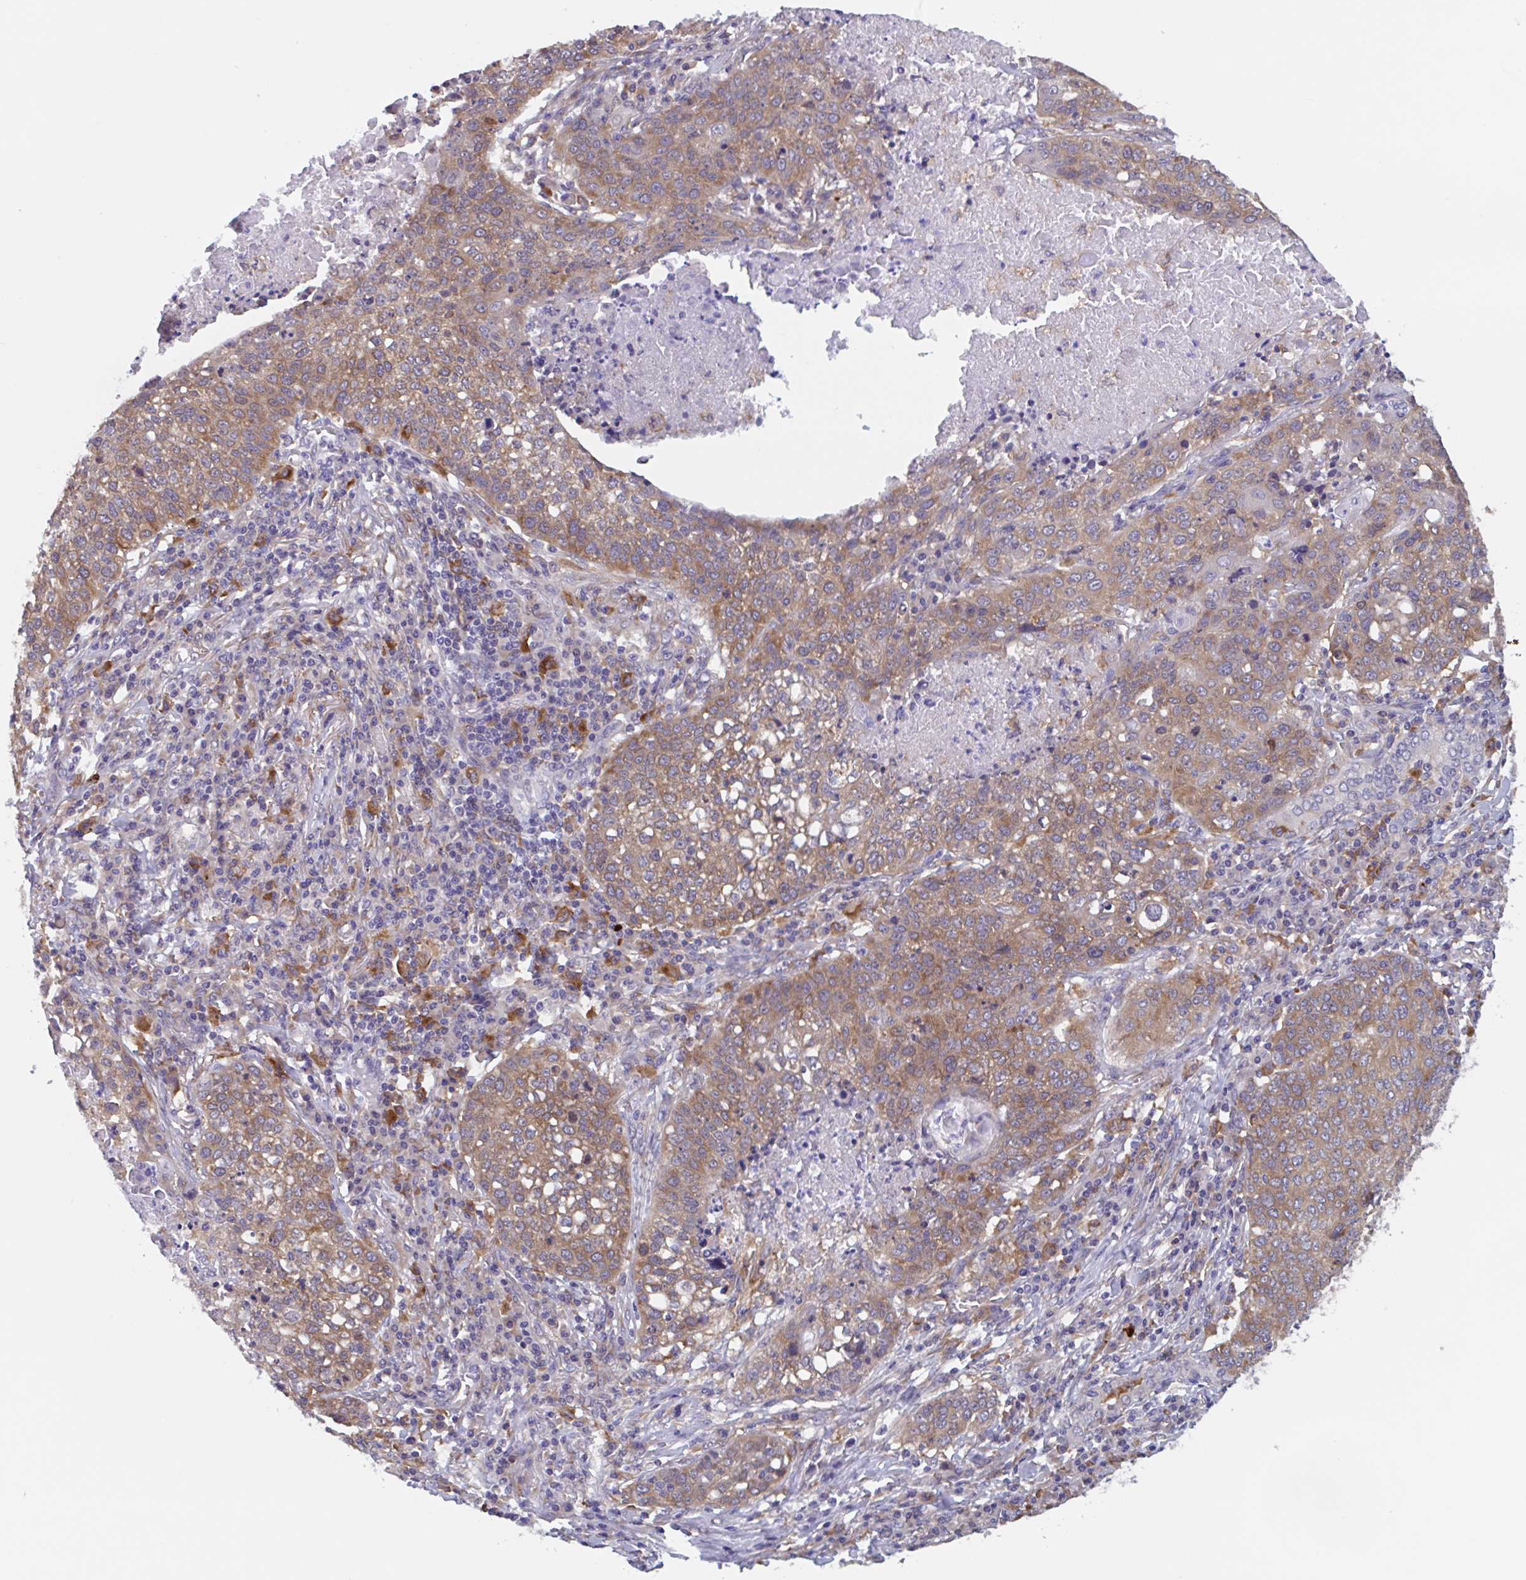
{"staining": {"intensity": "moderate", "quantity": ">75%", "location": "cytoplasmic/membranous"}, "tissue": "lung cancer", "cell_type": "Tumor cells", "image_type": "cancer", "snomed": [{"axis": "morphology", "description": "Squamous cell carcinoma, NOS"}, {"axis": "topography", "description": "Lung"}], "caption": "Immunohistochemistry (IHC) photomicrograph of neoplastic tissue: human lung cancer stained using immunohistochemistry demonstrates medium levels of moderate protein expression localized specifically in the cytoplasmic/membranous of tumor cells, appearing as a cytoplasmic/membranous brown color.", "gene": "SNX8", "patient": {"sex": "male", "age": 63}}